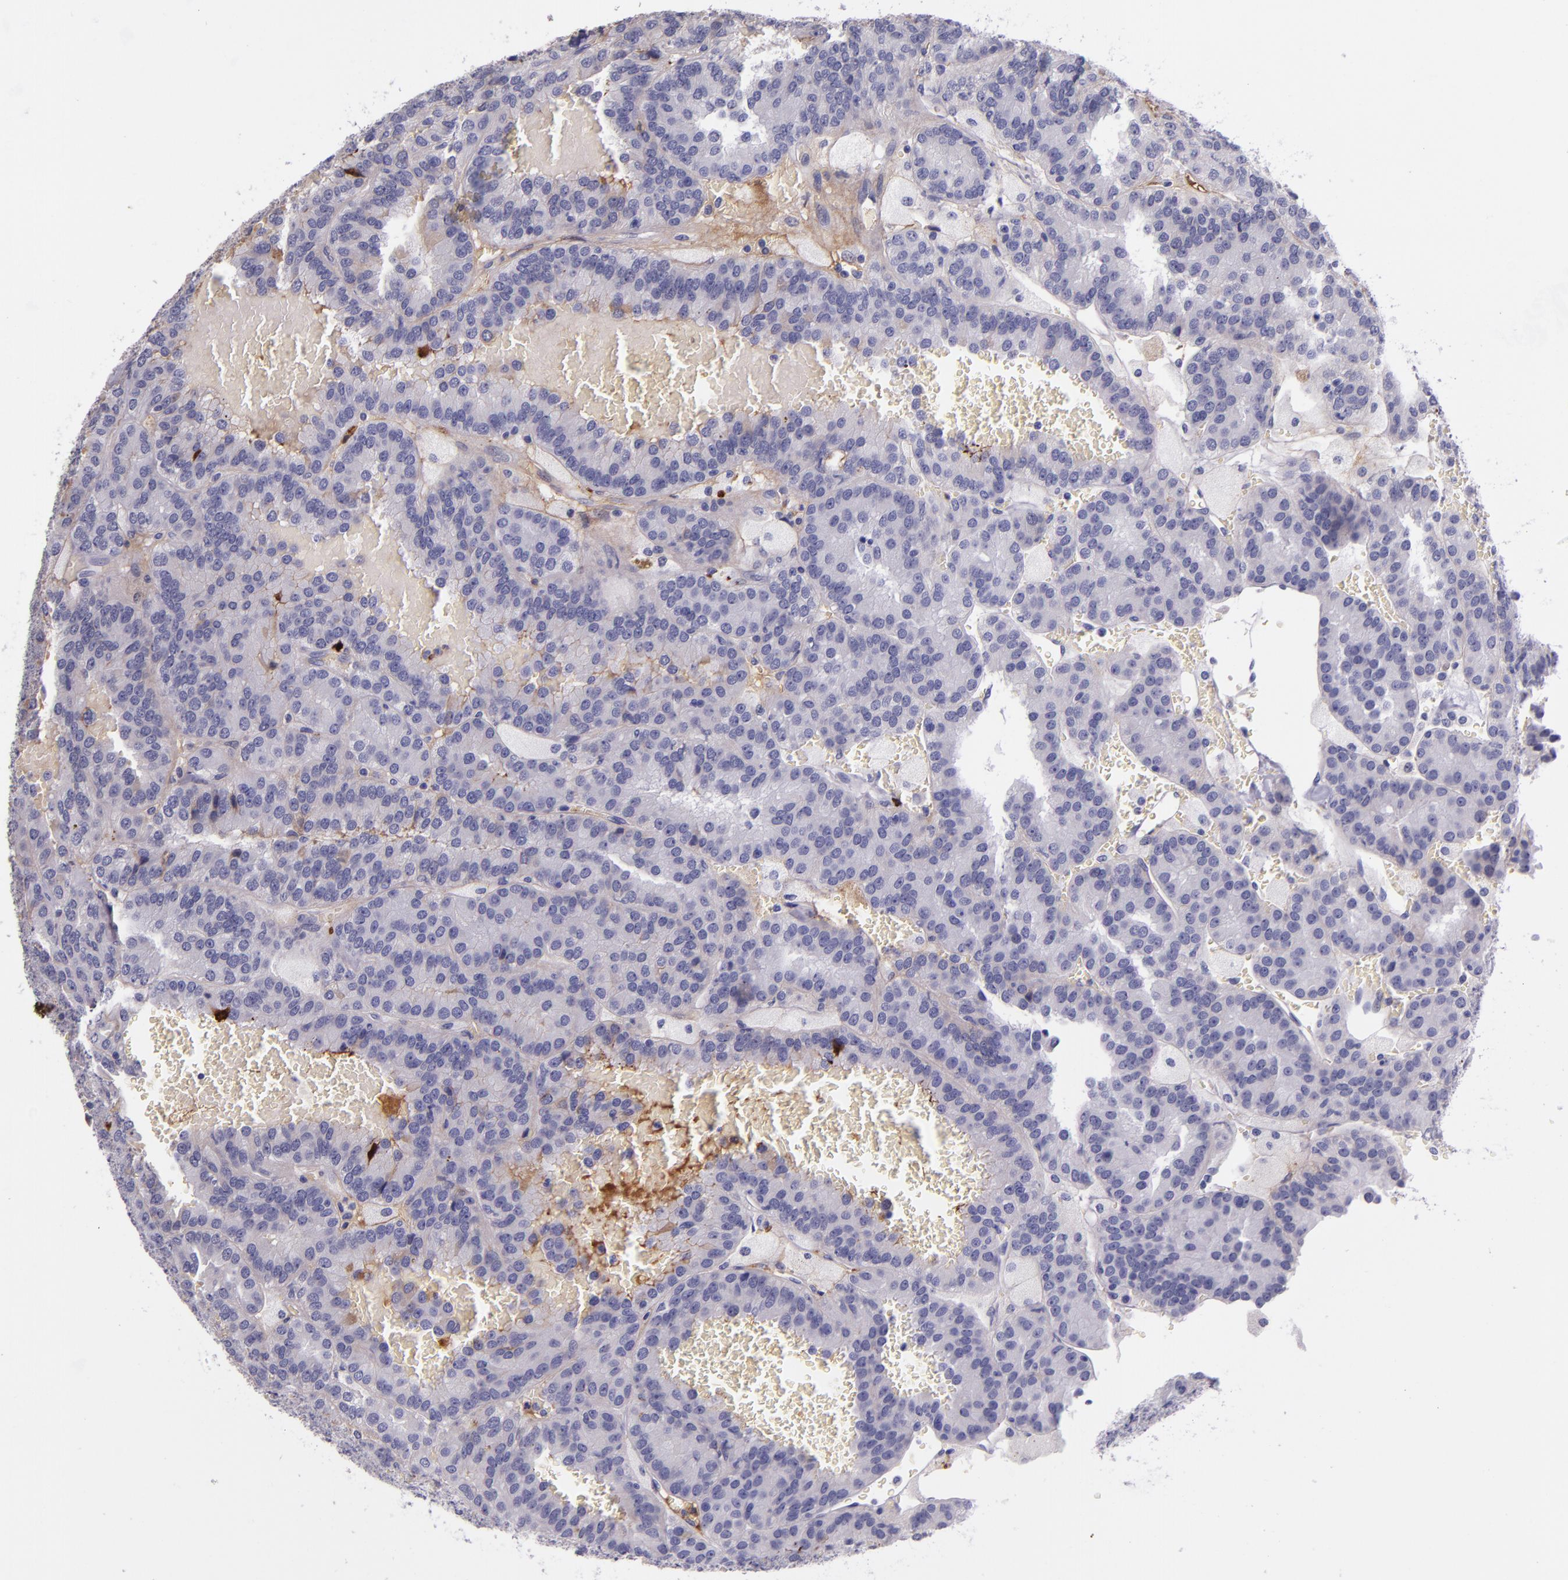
{"staining": {"intensity": "negative", "quantity": "none", "location": "none"}, "tissue": "renal cancer", "cell_type": "Tumor cells", "image_type": "cancer", "snomed": [{"axis": "morphology", "description": "Adenocarcinoma, NOS"}, {"axis": "topography", "description": "Kidney"}], "caption": "Immunohistochemistry photomicrograph of neoplastic tissue: human renal adenocarcinoma stained with DAB exhibits no significant protein expression in tumor cells.", "gene": "KNG1", "patient": {"sex": "male", "age": 46}}